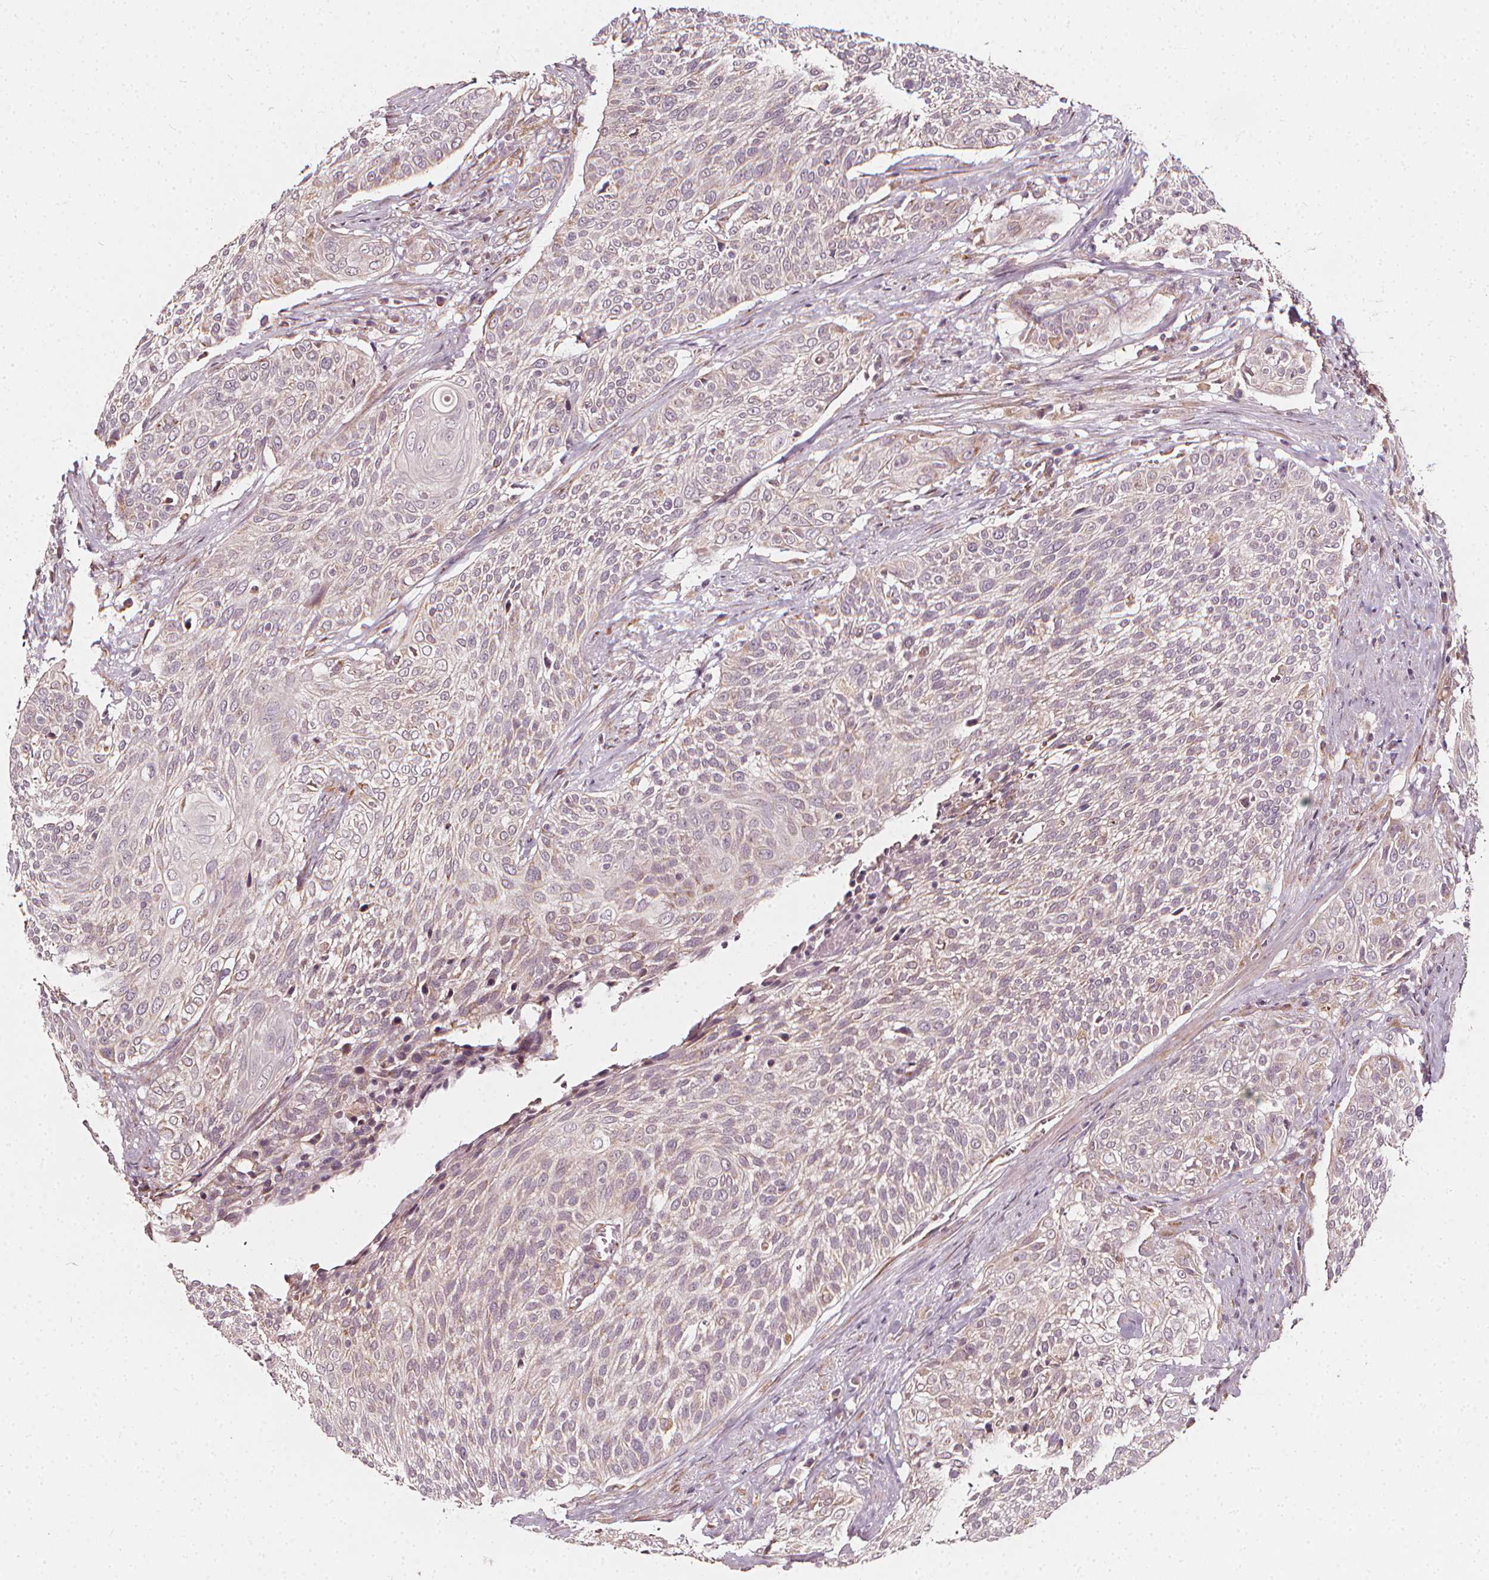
{"staining": {"intensity": "negative", "quantity": "none", "location": "none"}, "tissue": "cervical cancer", "cell_type": "Tumor cells", "image_type": "cancer", "snomed": [{"axis": "morphology", "description": "Squamous cell carcinoma, NOS"}, {"axis": "topography", "description": "Cervix"}], "caption": "Protein analysis of cervical cancer reveals no significant positivity in tumor cells.", "gene": "NPC1L1", "patient": {"sex": "female", "age": 31}}